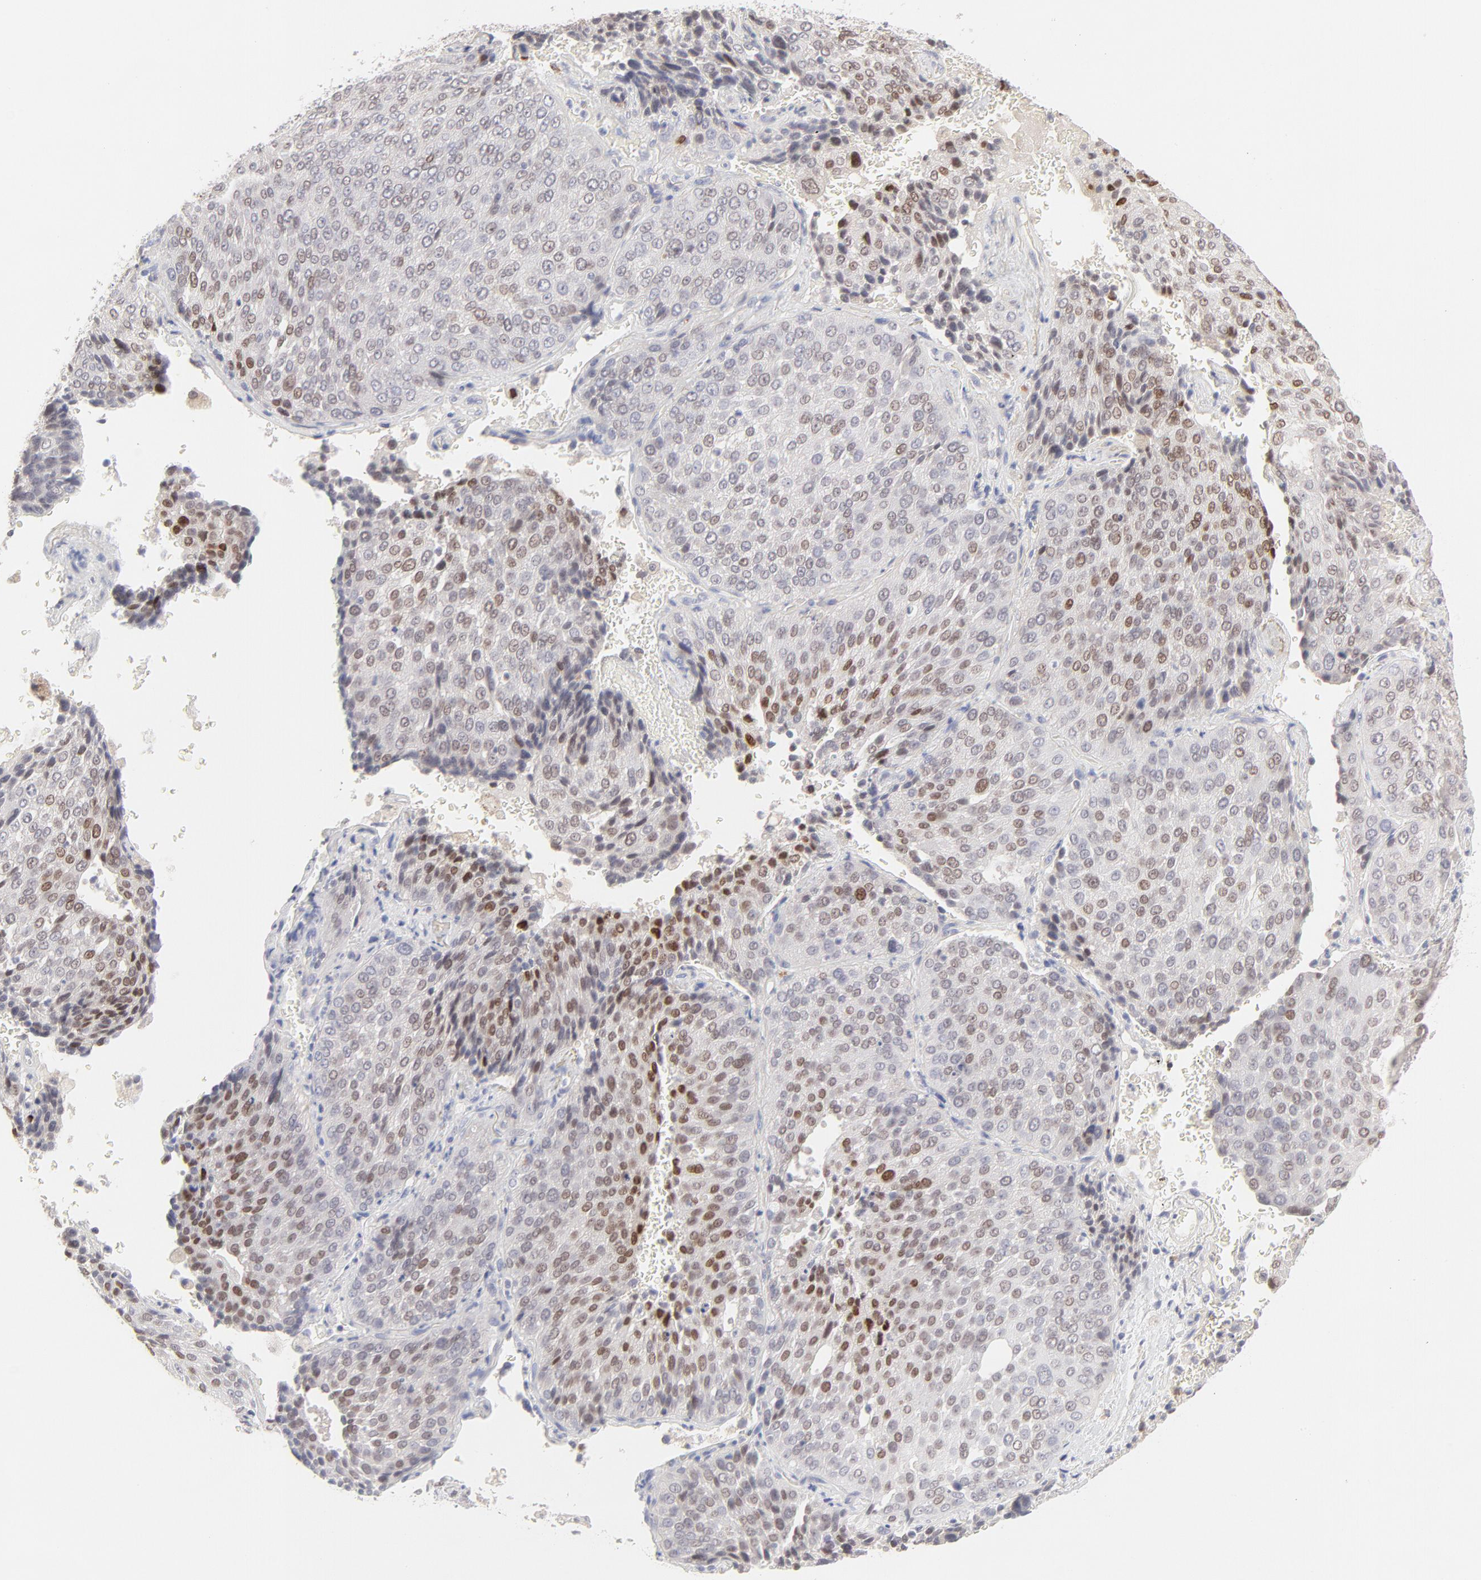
{"staining": {"intensity": "moderate", "quantity": "25%-75%", "location": "nuclear"}, "tissue": "lung cancer", "cell_type": "Tumor cells", "image_type": "cancer", "snomed": [{"axis": "morphology", "description": "Squamous cell carcinoma, NOS"}, {"axis": "topography", "description": "Lung"}], "caption": "This micrograph reveals immunohistochemistry (IHC) staining of lung cancer (squamous cell carcinoma), with medium moderate nuclear expression in about 25%-75% of tumor cells.", "gene": "ELF3", "patient": {"sex": "male", "age": 54}}